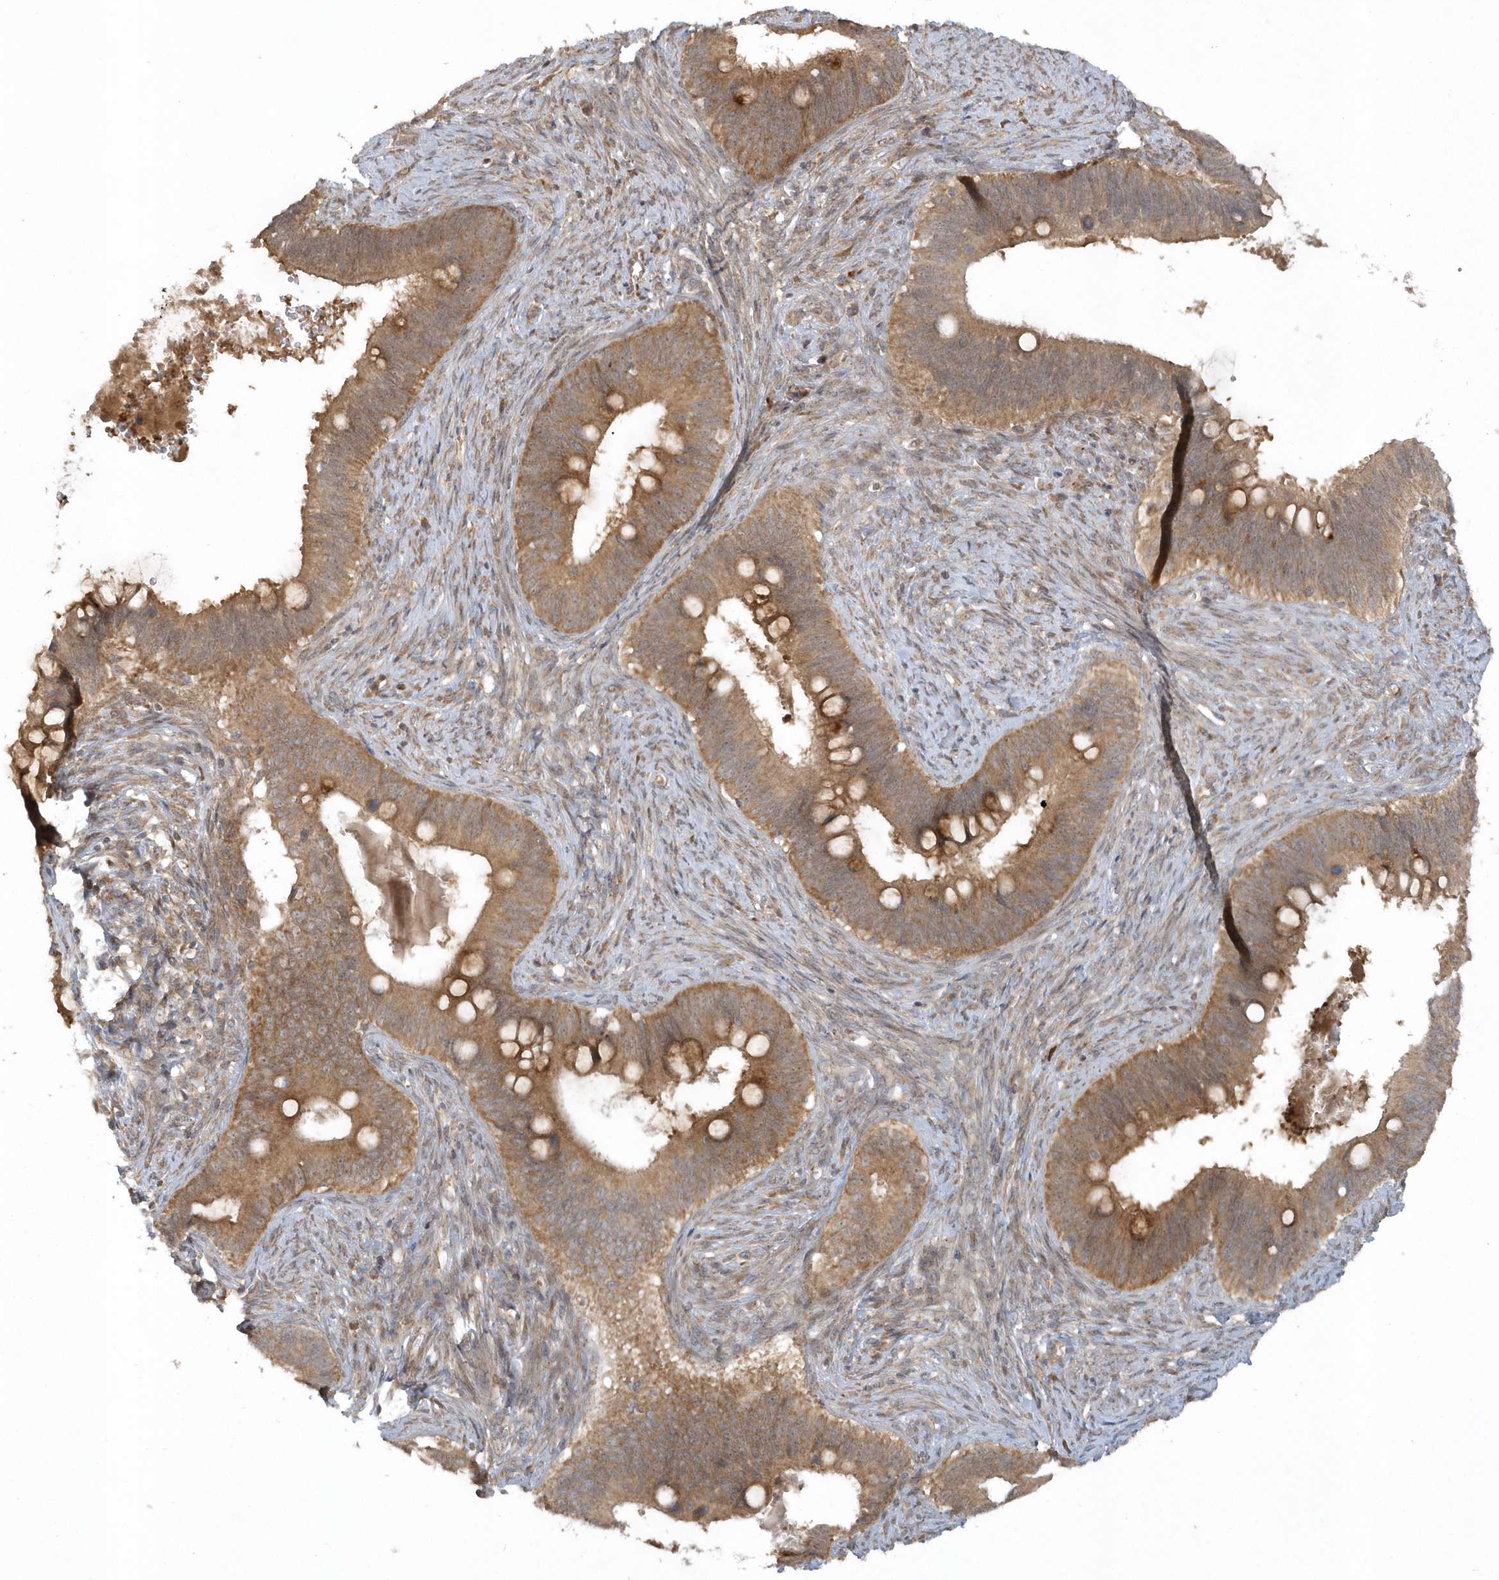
{"staining": {"intensity": "moderate", "quantity": ">75%", "location": "cytoplasmic/membranous"}, "tissue": "cervical cancer", "cell_type": "Tumor cells", "image_type": "cancer", "snomed": [{"axis": "morphology", "description": "Adenocarcinoma, NOS"}, {"axis": "topography", "description": "Cervix"}], "caption": "Protein staining of cervical cancer tissue reveals moderate cytoplasmic/membranous staining in about >75% of tumor cells. Using DAB (brown) and hematoxylin (blue) stains, captured at high magnification using brightfield microscopy.", "gene": "THG1L", "patient": {"sex": "female", "age": 42}}